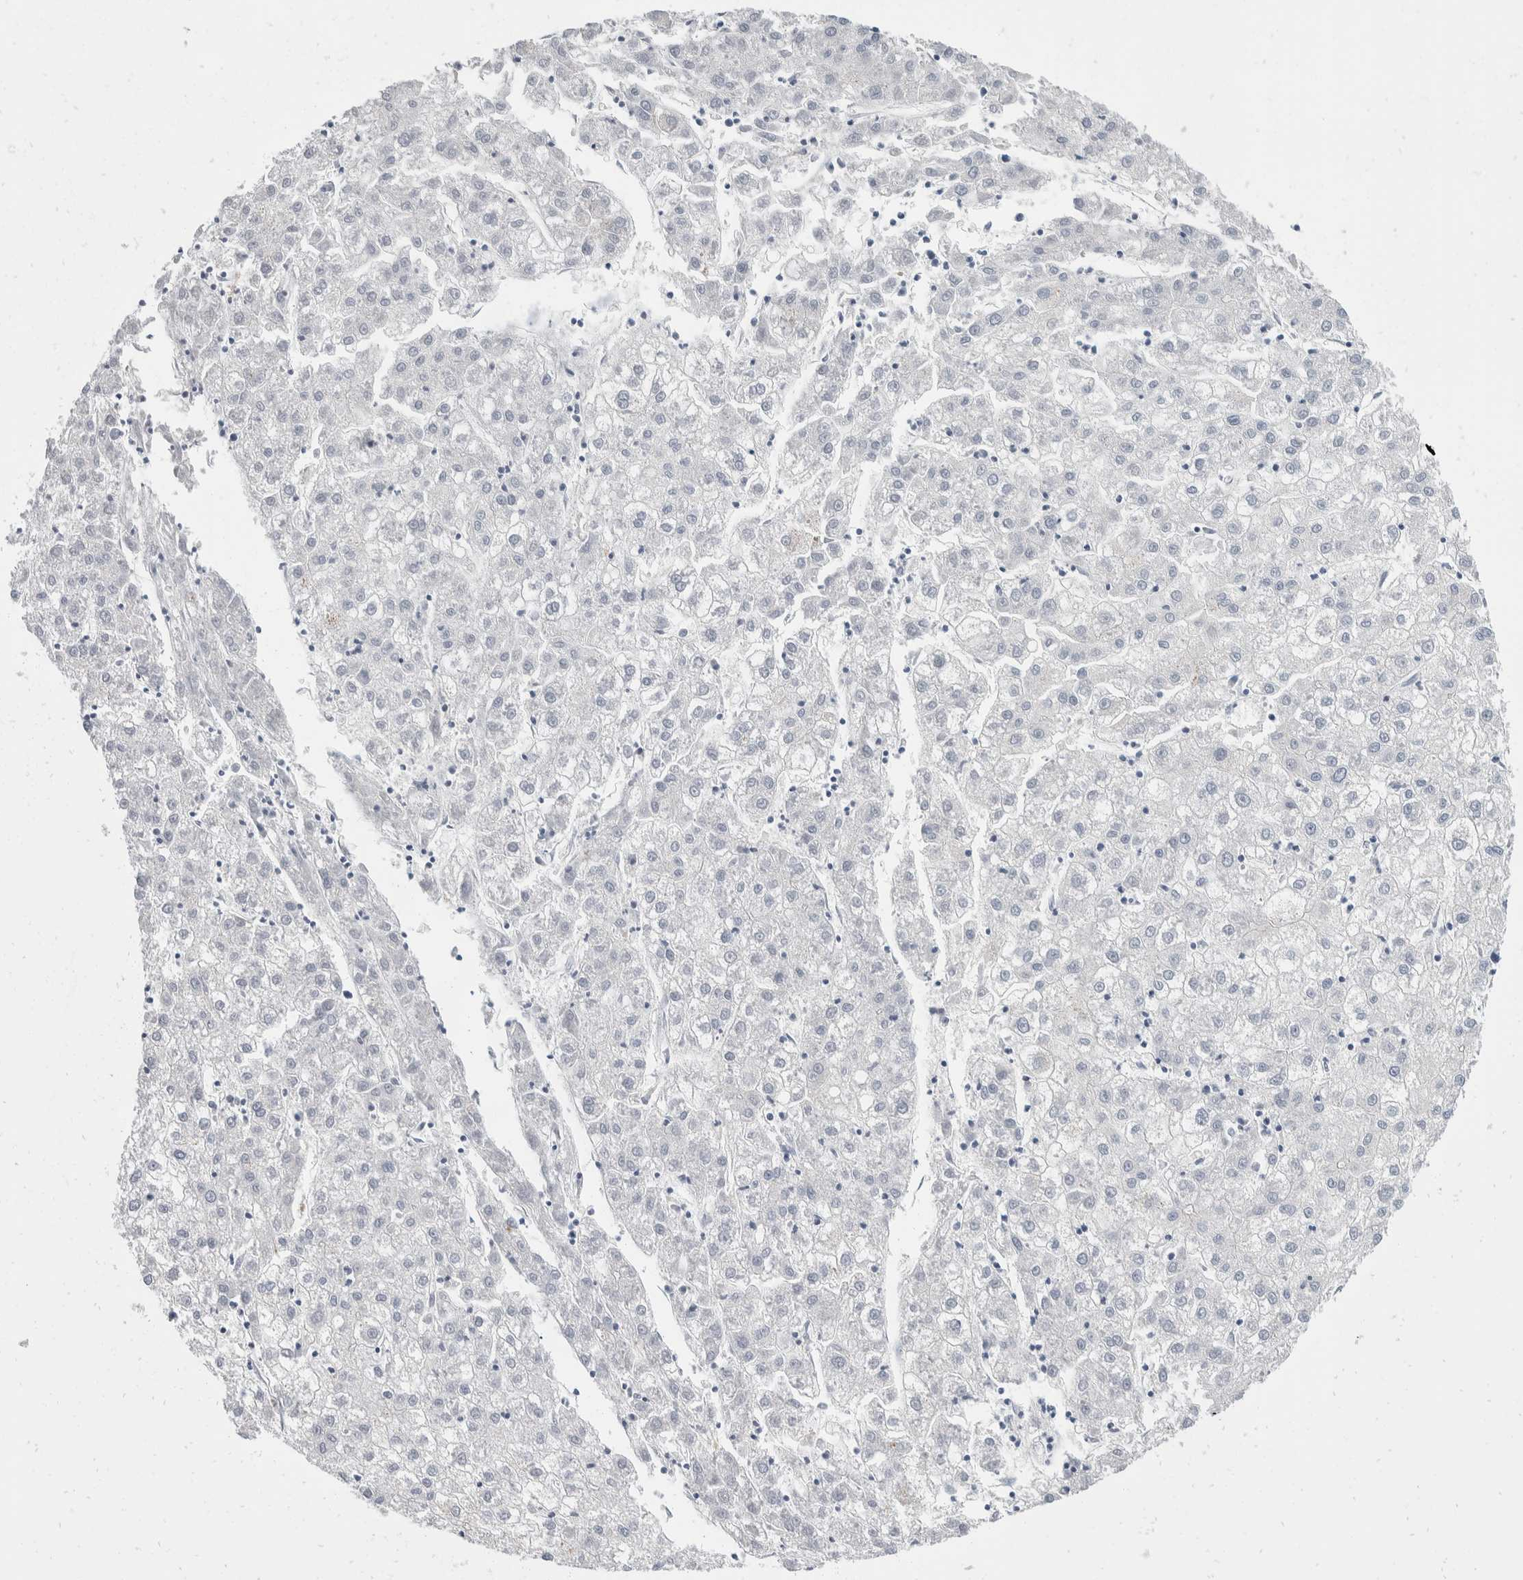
{"staining": {"intensity": "negative", "quantity": "none", "location": "none"}, "tissue": "liver cancer", "cell_type": "Tumor cells", "image_type": "cancer", "snomed": [{"axis": "morphology", "description": "Carcinoma, Hepatocellular, NOS"}, {"axis": "topography", "description": "Liver"}], "caption": "Histopathology image shows no protein expression in tumor cells of liver hepatocellular carcinoma tissue. The staining was performed using DAB (3,3'-diaminobenzidine) to visualize the protein expression in brown, while the nuclei were stained in blue with hematoxylin (Magnification: 20x).", "gene": "CATSPERD", "patient": {"sex": "male", "age": 72}}